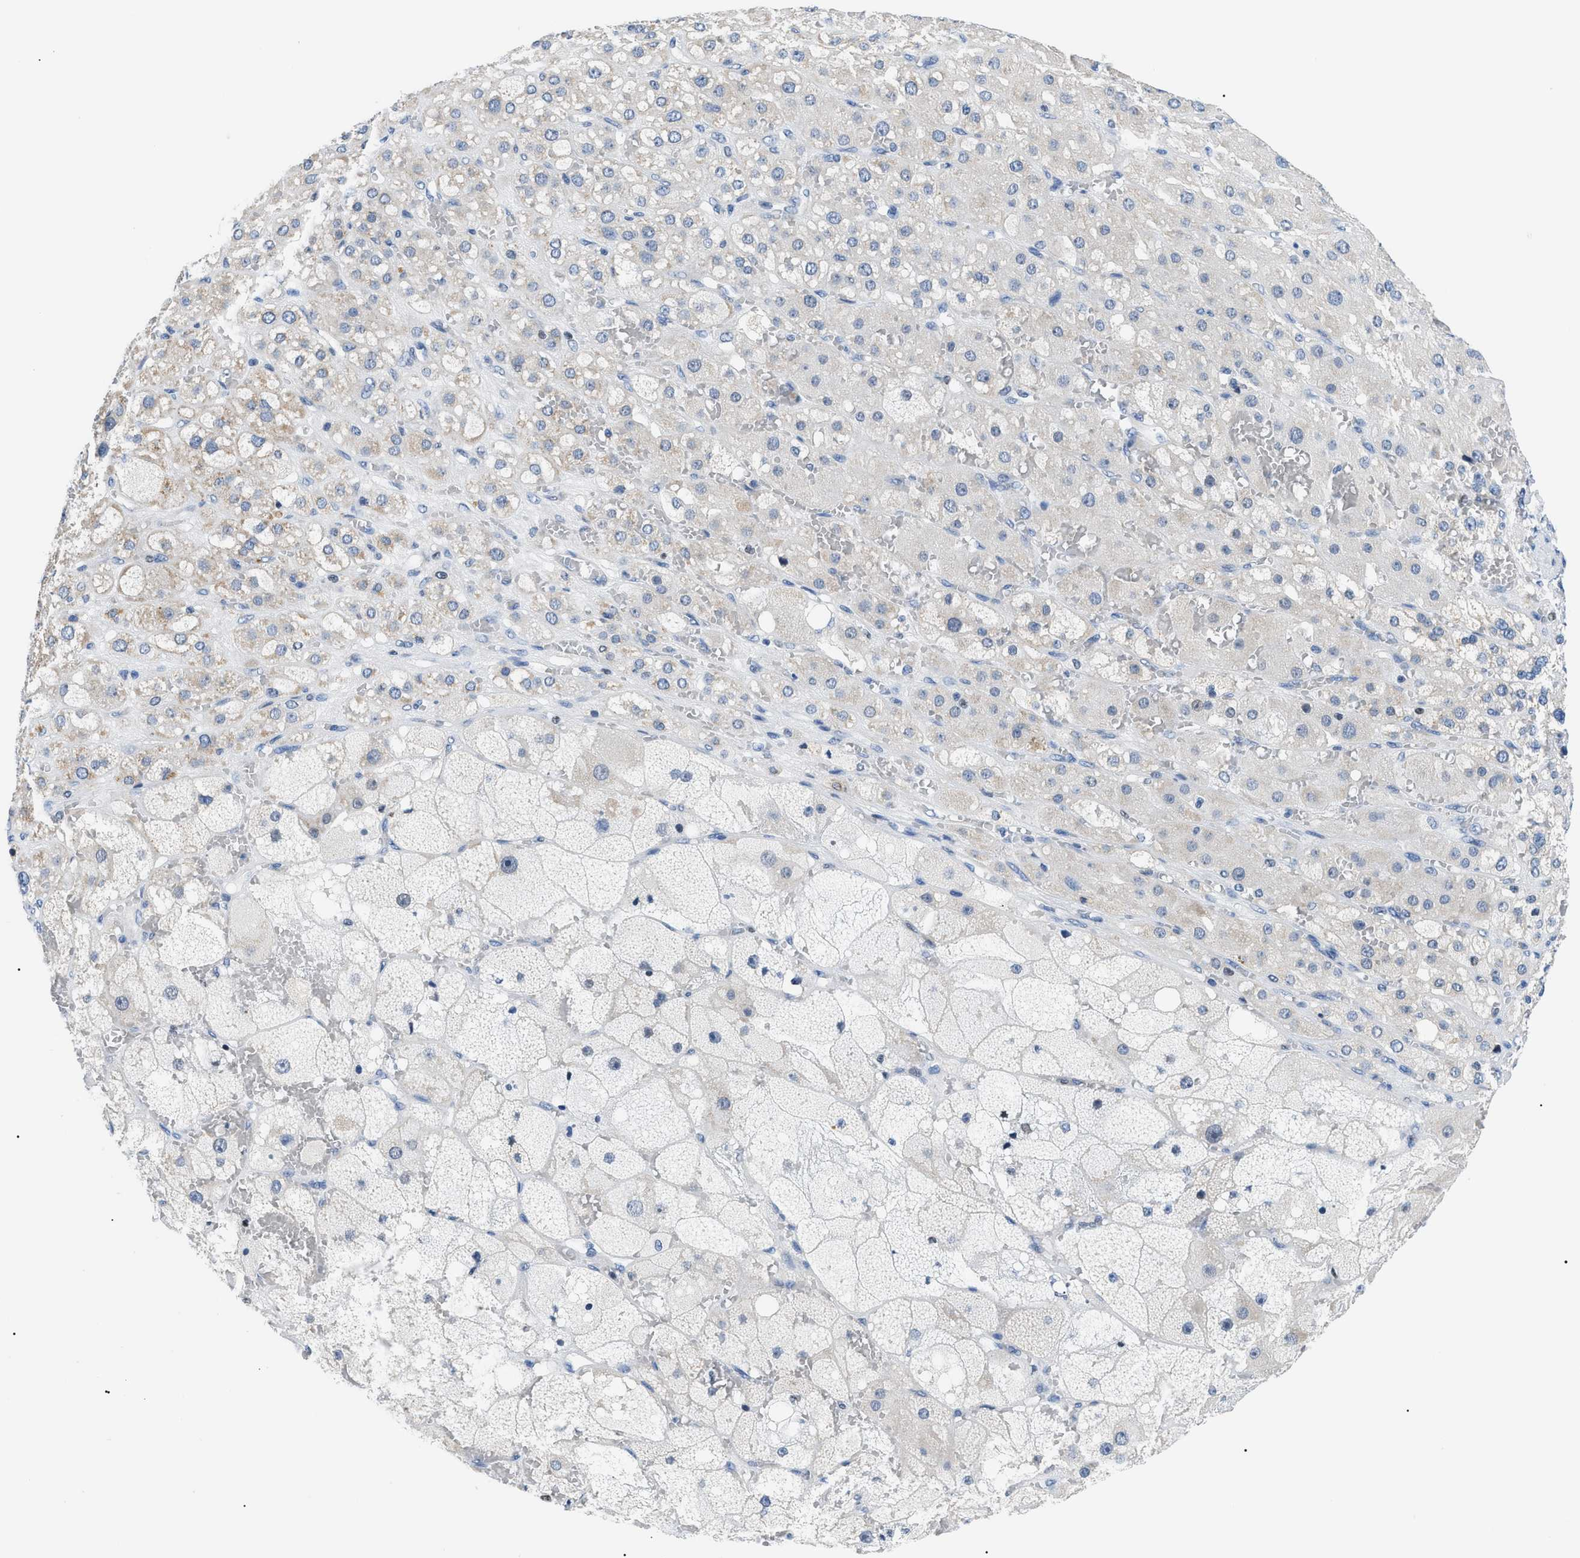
{"staining": {"intensity": "moderate", "quantity": "<25%", "location": "cytoplasmic/membranous"}, "tissue": "adrenal gland", "cell_type": "Glandular cells", "image_type": "normal", "snomed": [{"axis": "morphology", "description": "Normal tissue, NOS"}, {"axis": "topography", "description": "Adrenal gland"}], "caption": "Protein staining by immunohistochemistry exhibits moderate cytoplasmic/membranous staining in about <25% of glandular cells in normal adrenal gland. The protein is stained brown, and the nuclei are stained in blue (DAB (3,3'-diaminobenzidine) IHC with brightfield microscopy, high magnification).", "gene": "SMARCC1", "patient": {"sex": "female", "age": 47}}